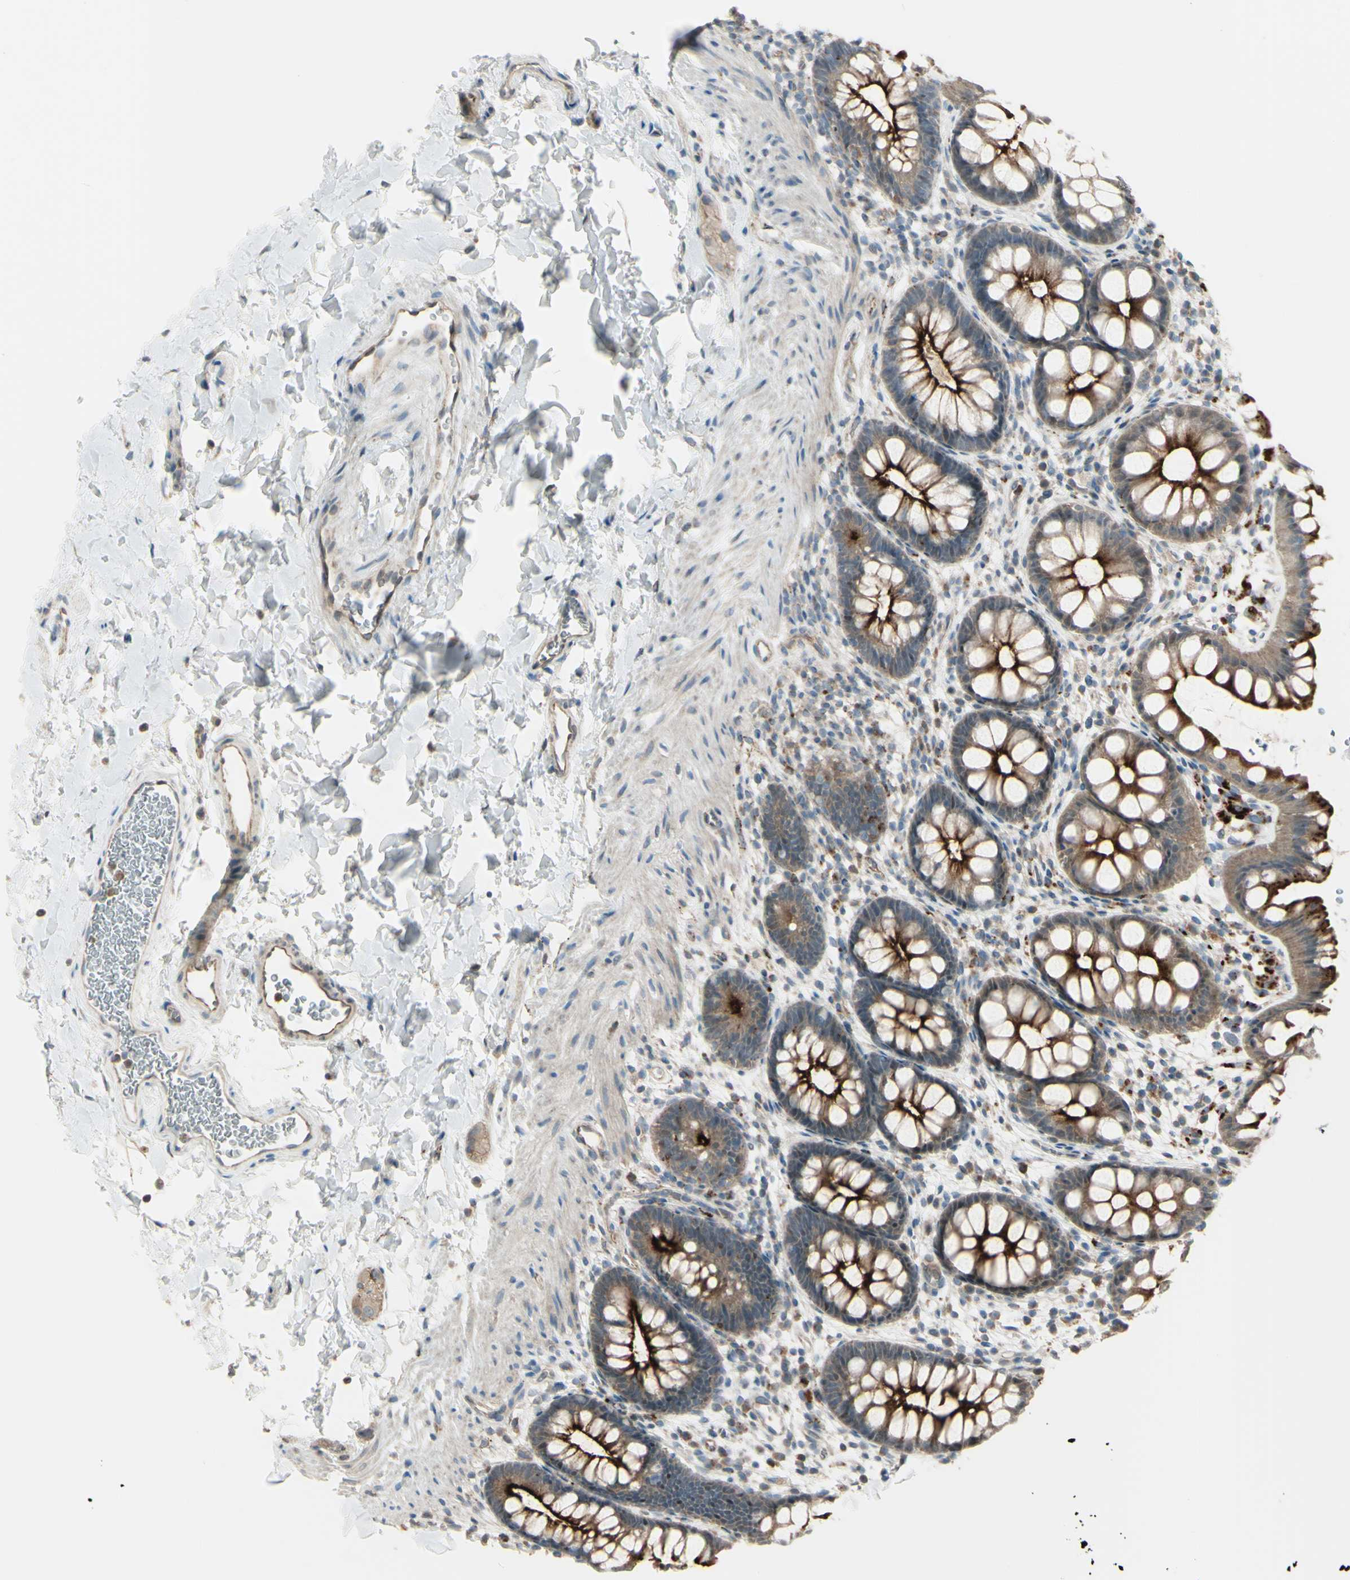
{"staining": {"intensity": "moderate", "quantity": ">75%", "location": "cytoplasmic/membranous"}, "tissue": "rectum", "cell_type": "Glandular cells", "image_type": "normal", "snomed": [{"axis": "morphology", "description": "Normal tissue, NOS"}, {"axis": "topography", "description": "Rectum"}], "caption": "A histopathology image showing moderate cytoplasmic/membranous positivity in about >75% of glandular cells in benign rectum, as visualized by brown immunohistochemical staining.", "gene": "LMTK2", "patient": {"sex": "female", "age": 24}}